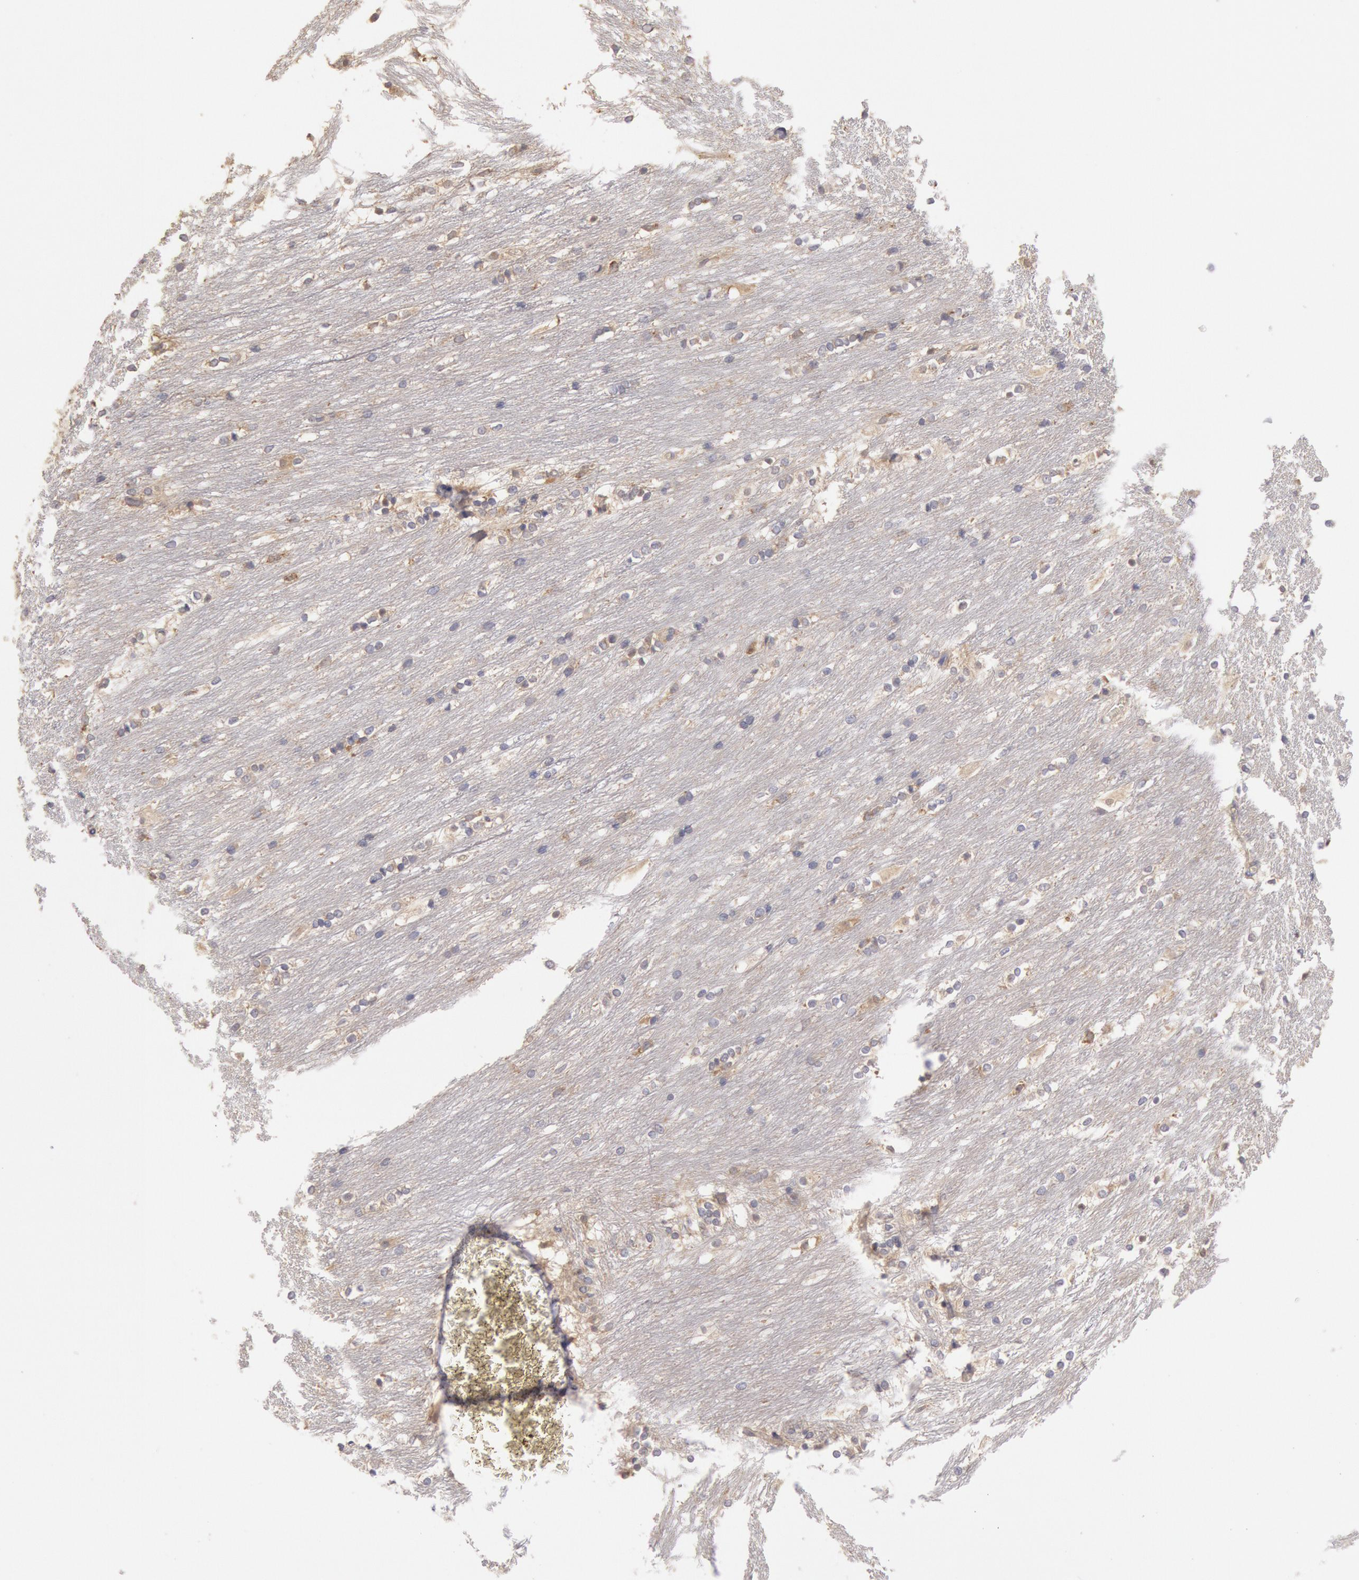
{"staining": {"intensity": "weak", "quantity": "<25%", "location": "cytoplasmic/membranous"}, "tissue": "caudate", "cell_type": "Glial cells", "image_type": "normal", "snomed": [{"axis": "morphology", "description": "Normal tissue, NOS"}, {"axis": "topography", "description": "Lateral ventricle wall"}], "caption": "Immunohistochemical staining of benign caudate shows no significant staining in glial cells.", "gene": "PIK3R1", "patient": {"sex": "female", "age": 19}}